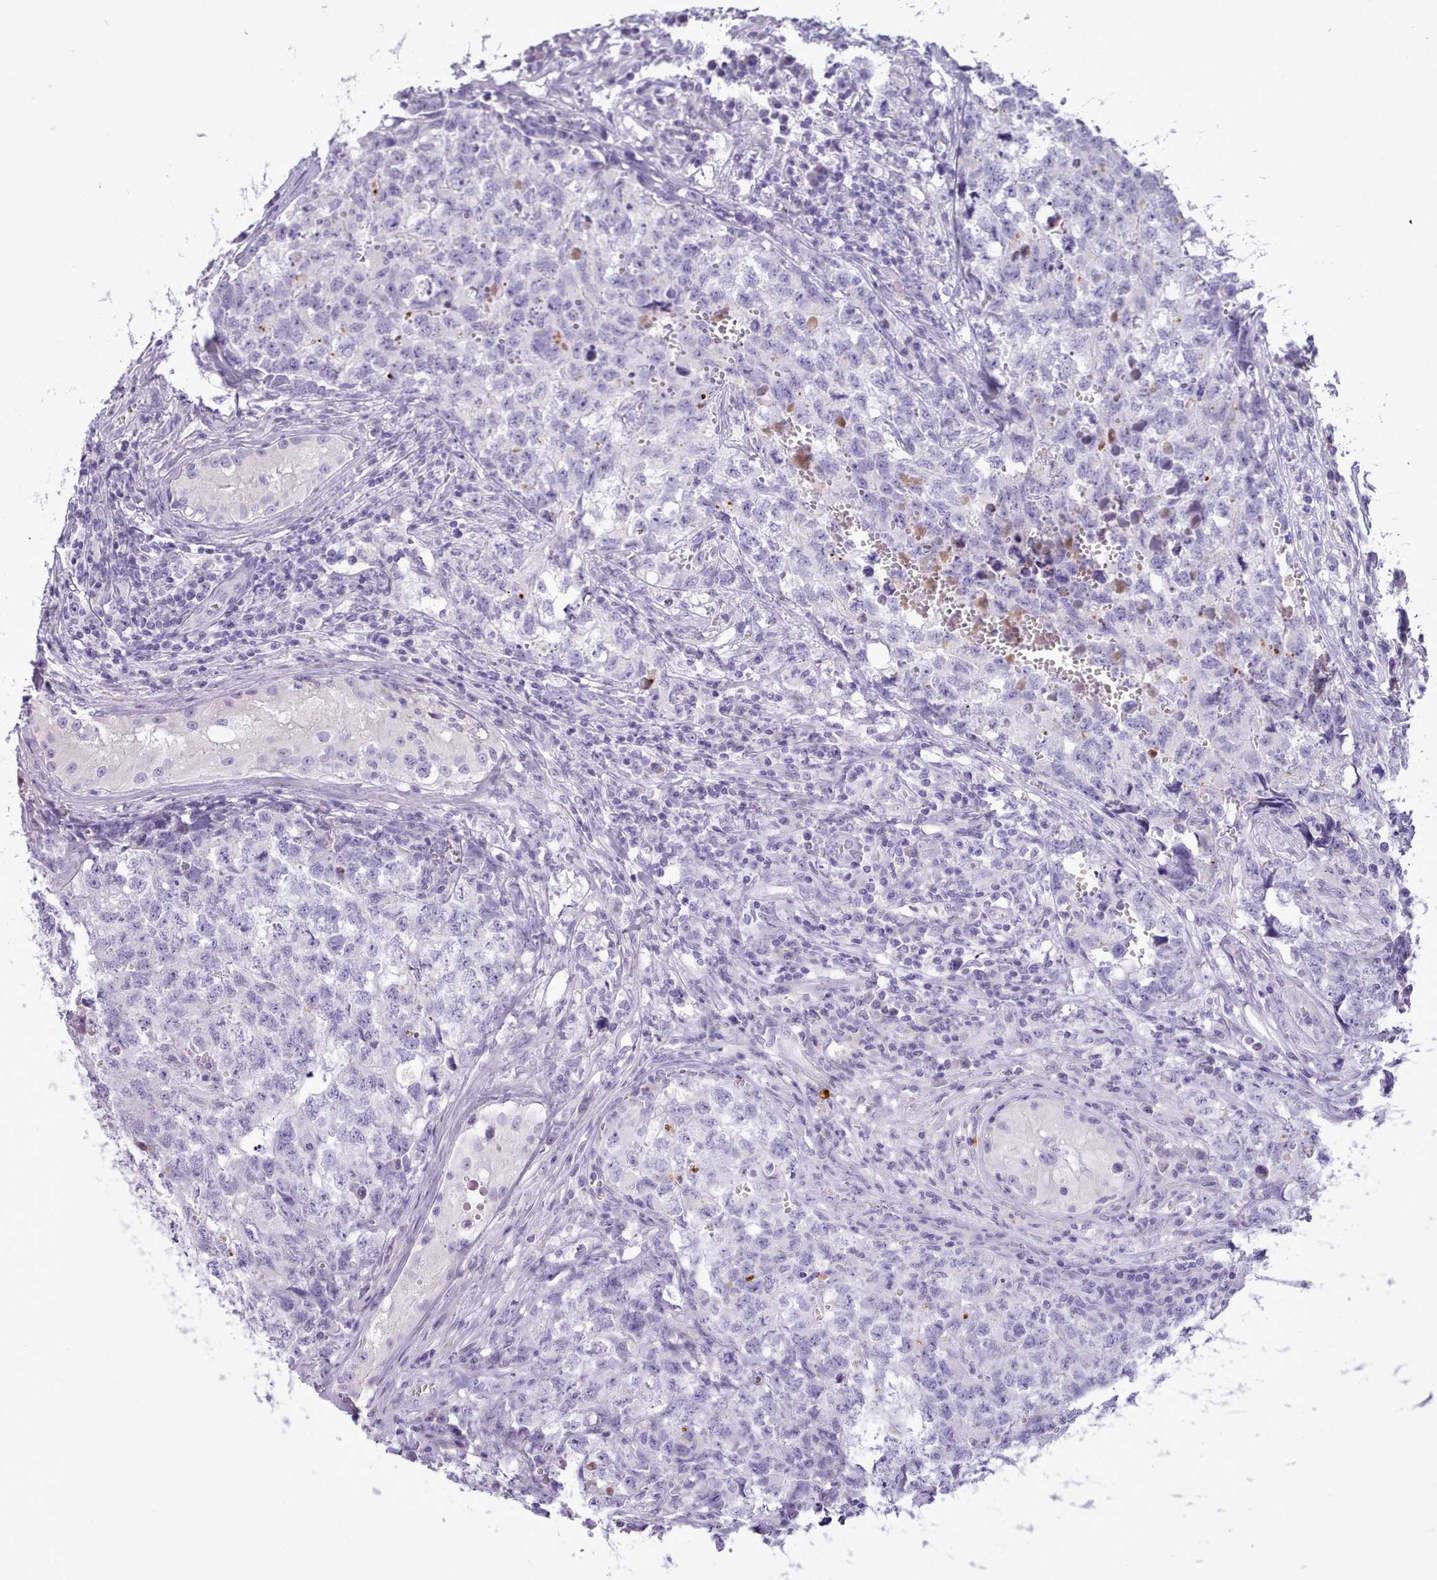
{"staining": {"intensity": "negative", "quantity": "none", "location": "none"}, "tissue": "testis cancer", "cell_type": "Tumor cells", "image_type": "cancer", "snomed": [{"axis": "morphology", "description": "Carcinoma, Embryonal, NOS"}, {"axis": "topography", "description": "Testis"}], "caption": "Immunohistochemistry (IHC) of human embryonal carcinoma (testis) demonstrates no staining in tumor cells.", "gene": "CYP2A13", "patient": {"sex": "male", "age": 31}}